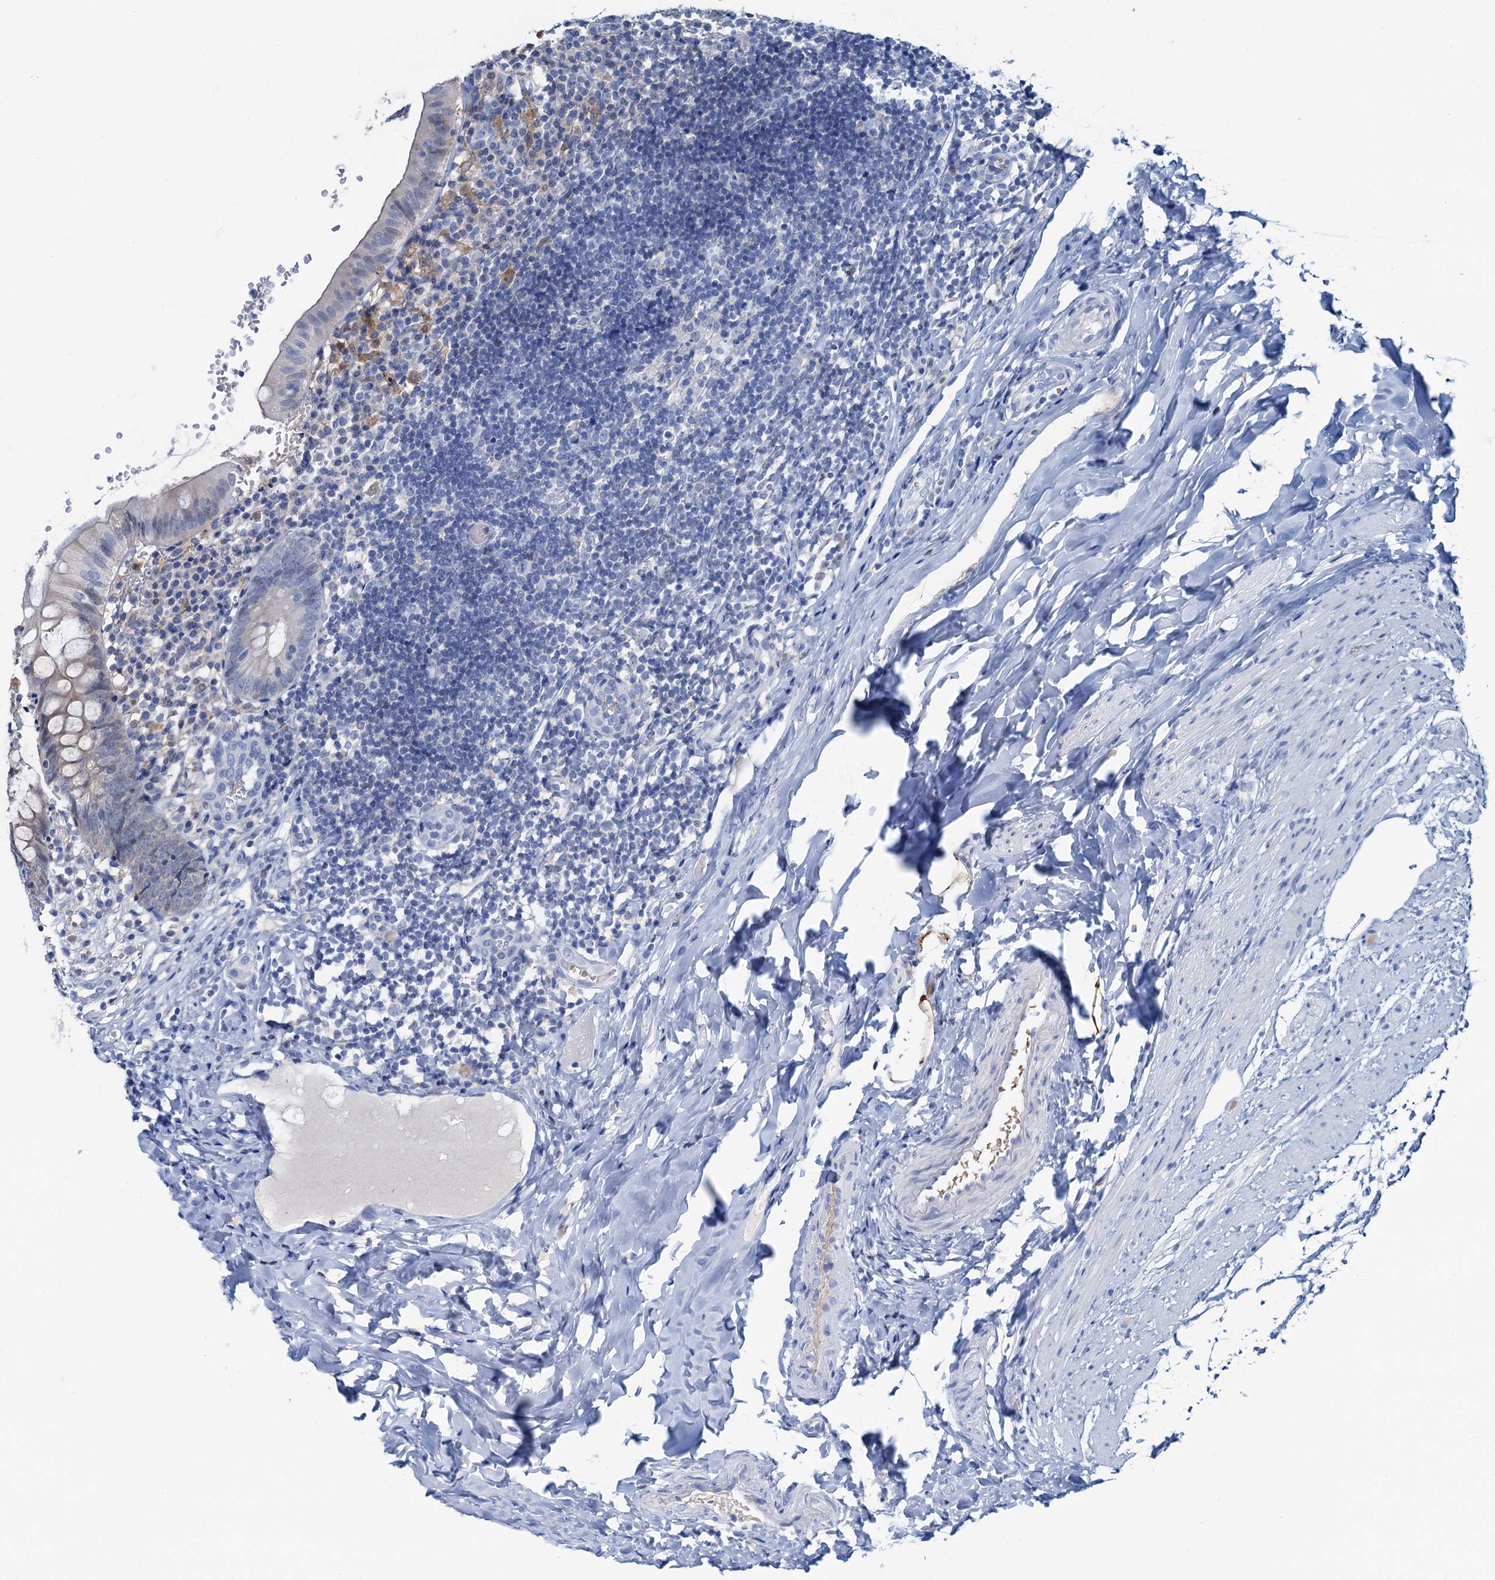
{"staining": {"intensity": "moderate", "quantity": "25%-75%", "location": "cytoplasmic/membranous"}, "tissue": "appendix", "cell_type": "Glandular cells", "image_type": "normal", "snomed": [{"axis": "morphology", "description": "Normal tissue, NOS"}, {"axis": "topography", "description": "Appendix"}], "caption": "Immunohistochemistry (DAB) staining of unremarkable appendix displays moderate cytoplasmic/membranous protein positivity in approximately 25%-75% of glandular cells.", "gene": "FAH", "patient": {"sex": "male", "age": 8}}